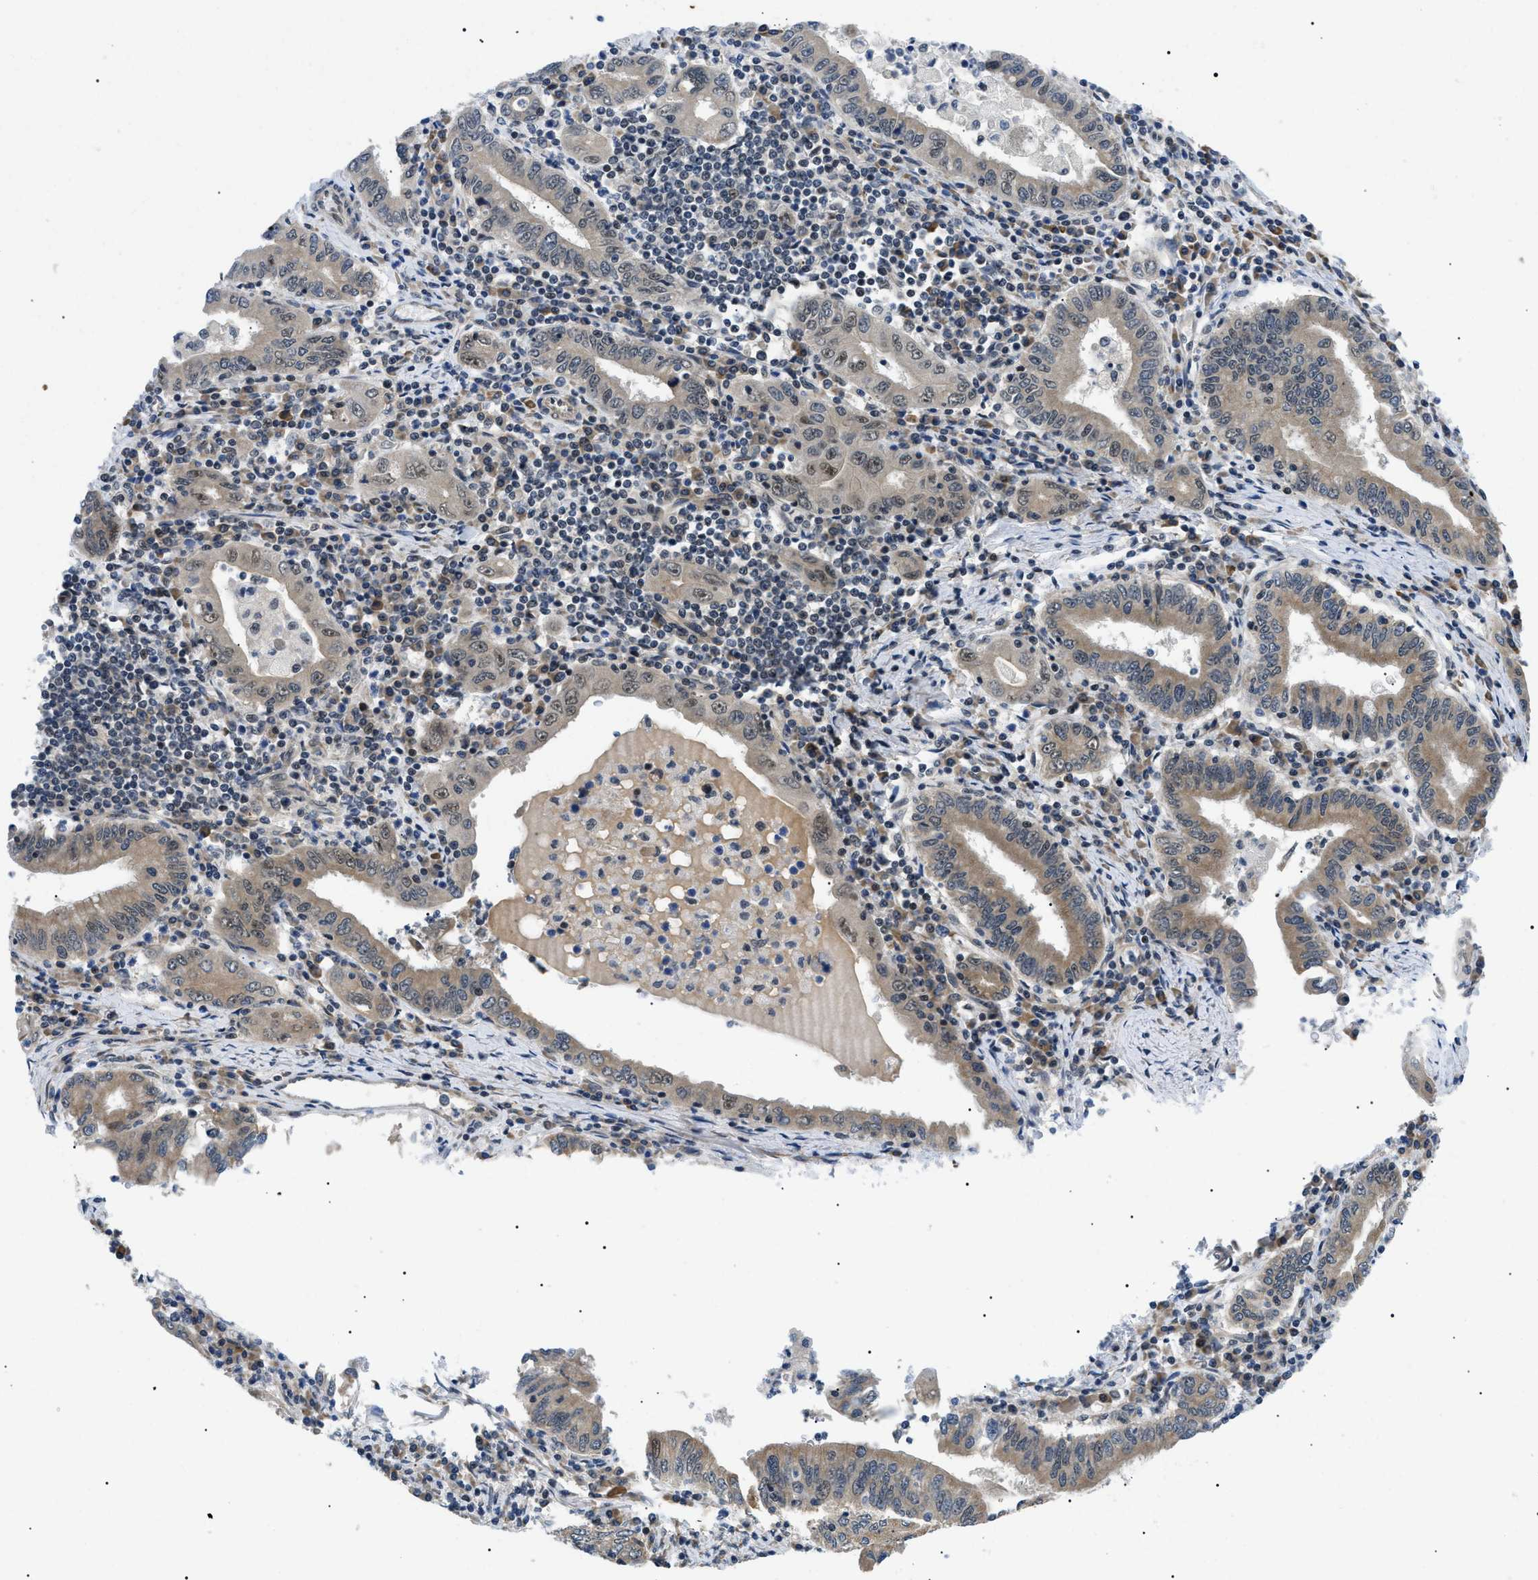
{"staining": {"intensity": "moderate", "quantity": ">75%", "location": "cytoplasmic/membranous,nuclear"}, "tissue": "stomach cancer", "cell_type": "Tumor cells", "image_type": "cancer", "snomed": [{"axis": "morphology", "description": "Normal tissue, NOS"}, {"axis": "morphology", "description": "Adenocarcinoma, NOS"}, {"axis": "topography", "description": "Esophagus"}, {"axis": "topography", "description": "Stomach, upper"}, {"axis": "topography", "description": "Peripheral nerve tissue"}], "caption": "Protein staining reveals moderate cytoplasmic/membranous and nuclear staining in approximately >75% of tumor cells in adenocarcinoma (stomach).", "gene": "CWC25", "patient": {"sex": "male", "age": 62}}